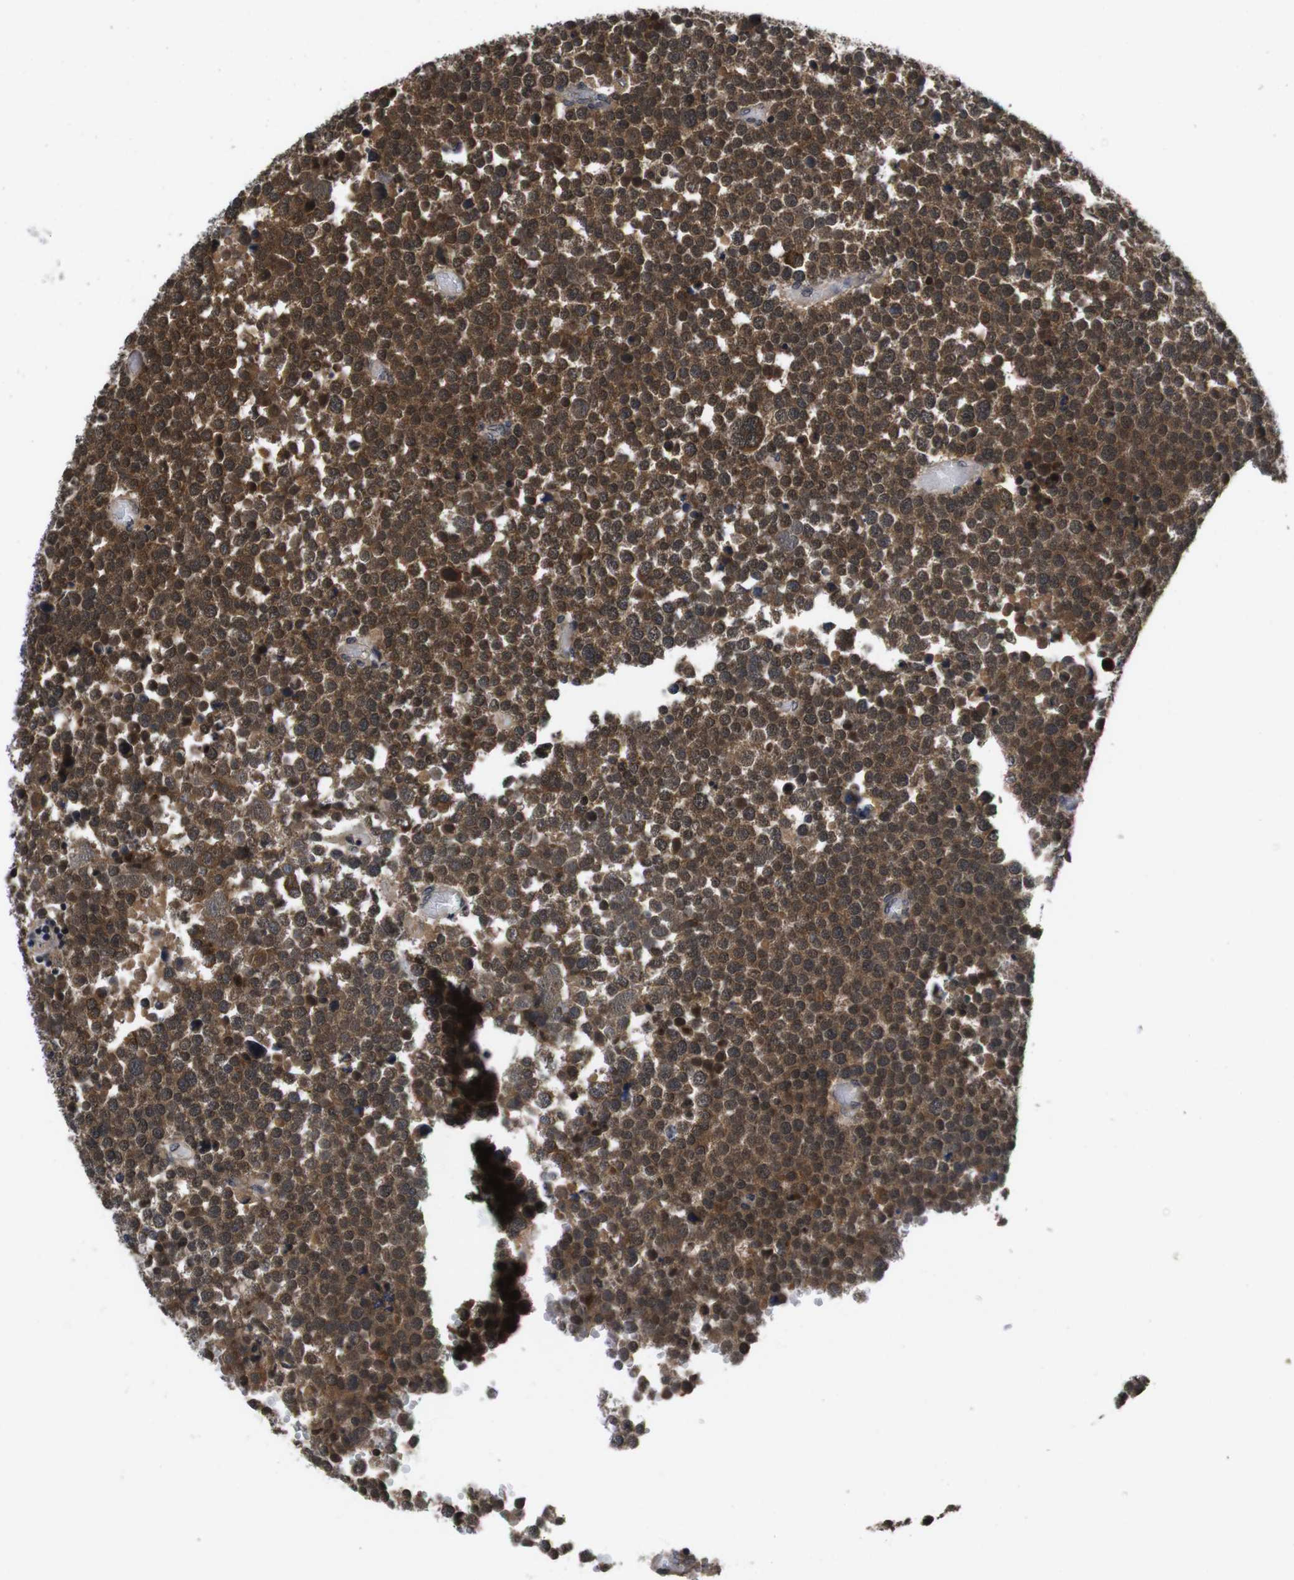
{"staining": {"intensity": "moderate", "quantity": ">75%", "location": "cytoplasmic/membranous,nuclear"}, "tissue": "testis cancer", "cell_type": "Tumor cells", "image_type": "cancer", "snomed": [{"axis": "morphology", "description": "Seminoma, NOS"}, {"axis": "topography", "description": "Testis"}], "caption": "A histopathology image showing moderate cytoplasmic/membranous and nuclear staining in approximately >75% of tumor cells in seminoma (testis), as visualized by brown immunohistochemical staining.", "gene": "ZBTB46", "patient": {"sex": "male", "age": 71}}